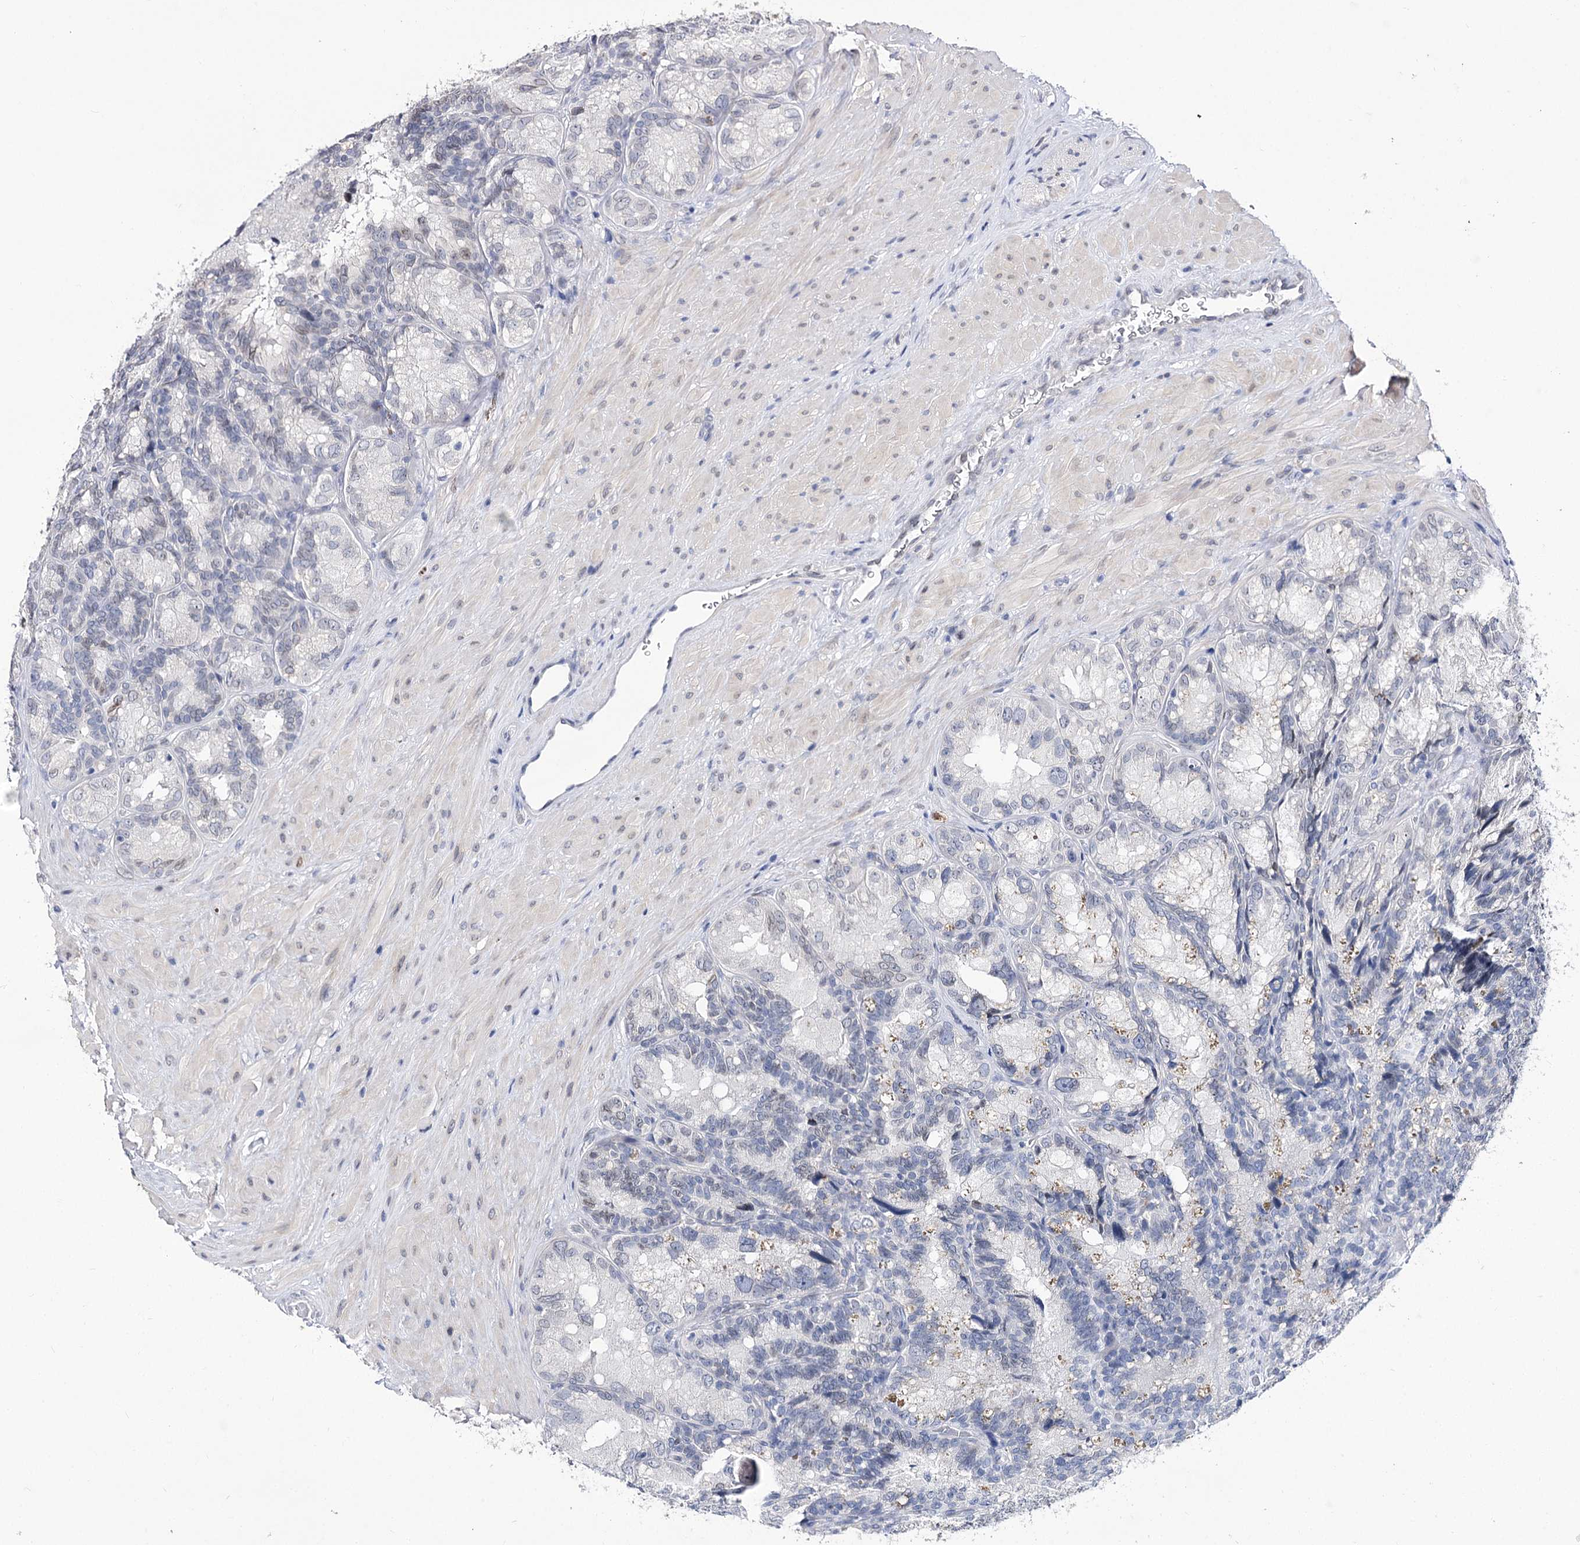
{"staining": {"intensity": "negative", "quantity": "none", "location": "none"}, "tissue": "seminal vesicle", "cell_type": "Glandular cells", "image_type": "normal", "snomed": [{"axis": "morphology", "description": "Normal tissue, NOS"}, {"axis": "topography", "description": "Seminal veicle"}], "caption": "Glandular cells show no significant staining in benign seminal vesicle.", "gene": "TMEM201", "patient": {"sex": "male", "age": 60}}